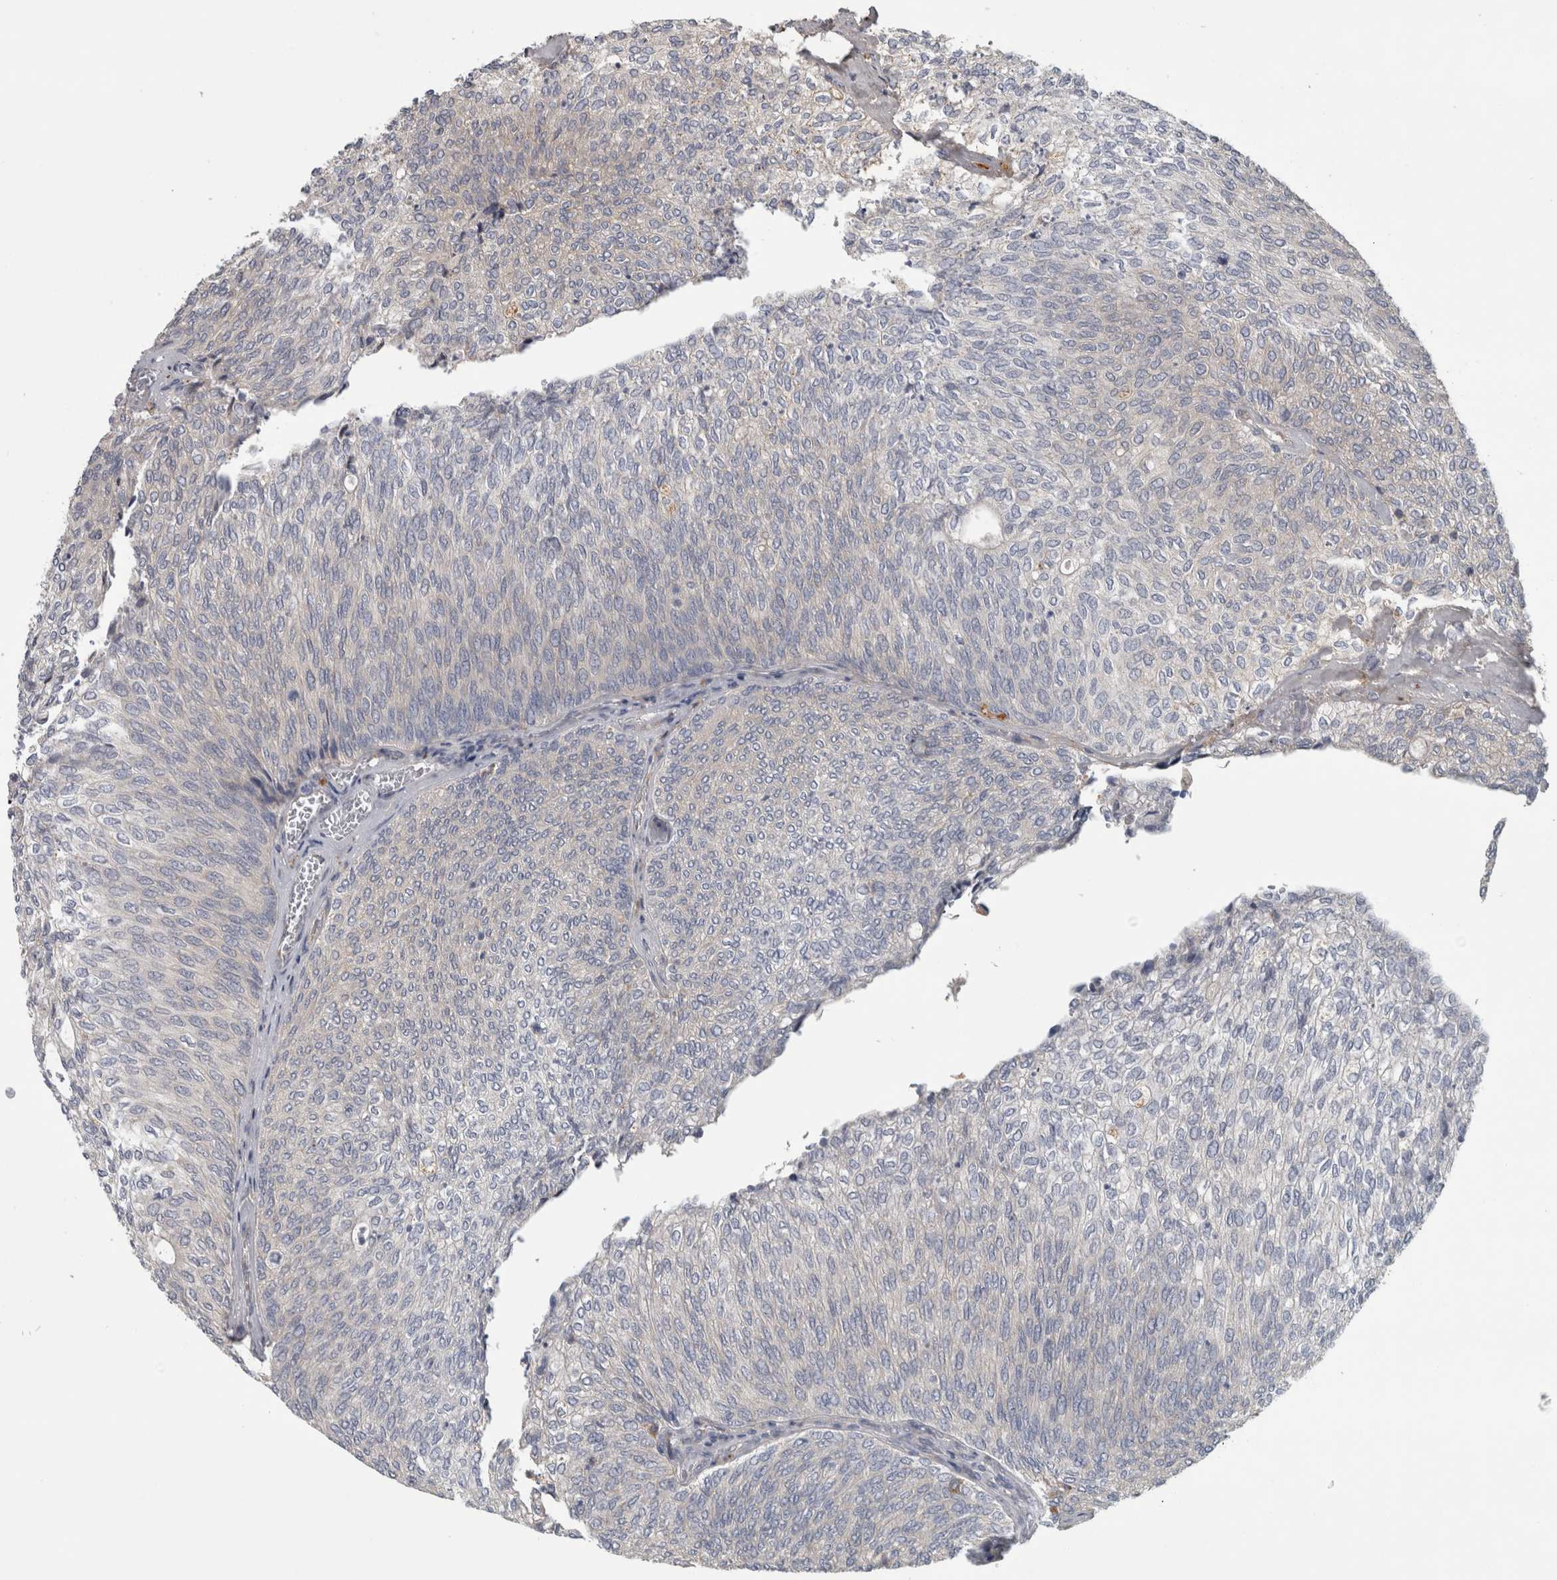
{"staining": {"intensity": "negative", "quantity": "none", "location": "none"}, "tissue": "urothelial cancer", "cell_type": "Tumor cells", "image_type": "cancer", "snomed": [{"axis": "morphology", "description": "Urothelial carcinoma, Low grade"}, {"axis": "topography", "description": "Urinary bladder"}], "caption": "This is a histopathology image of immunohistochemistry staining of urothelial cancer, which shows no staining in tumor cells.", "gene": "ATXN2", "patient": {"sex": "female", "age": 79}}